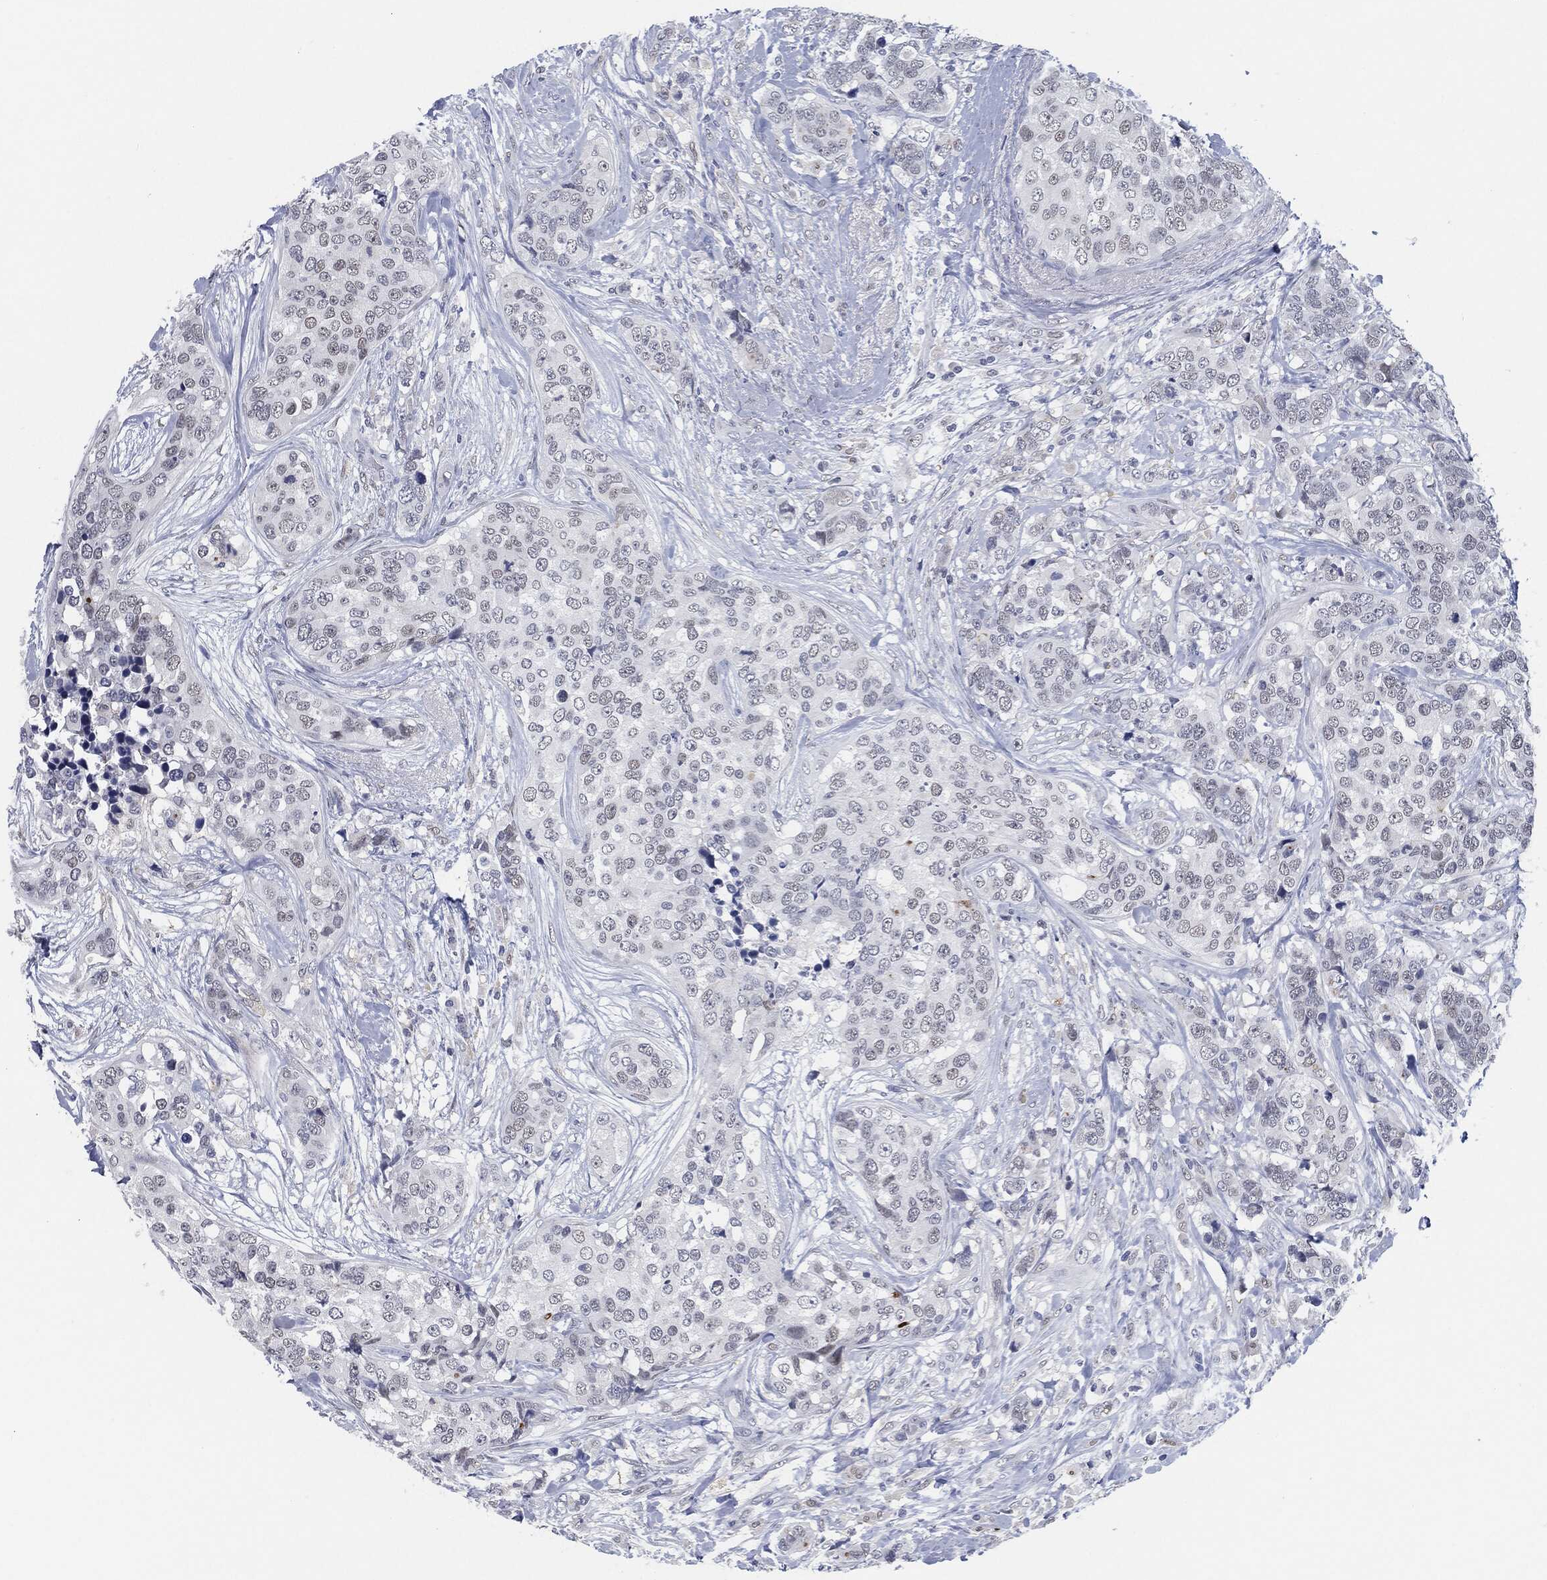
{"staining": {"intensity": "negative", "quantity": "none", "location": "none"}, "tissue": "breast cancer", "cell_type": "Tumor cells", "image_type": "cancer", "snomed": [{"axis": "morphology", "description": "Lobular carcinoma"}, {"axis": "topography", "description": "Breast"}], "caption": "The IHC photomicrograph has no significant staining in tumor cells of breast cancer (lobular carcinoma) tissue.", "gene": "PROM1", "patient": {"sex": "female", "age": 59}}